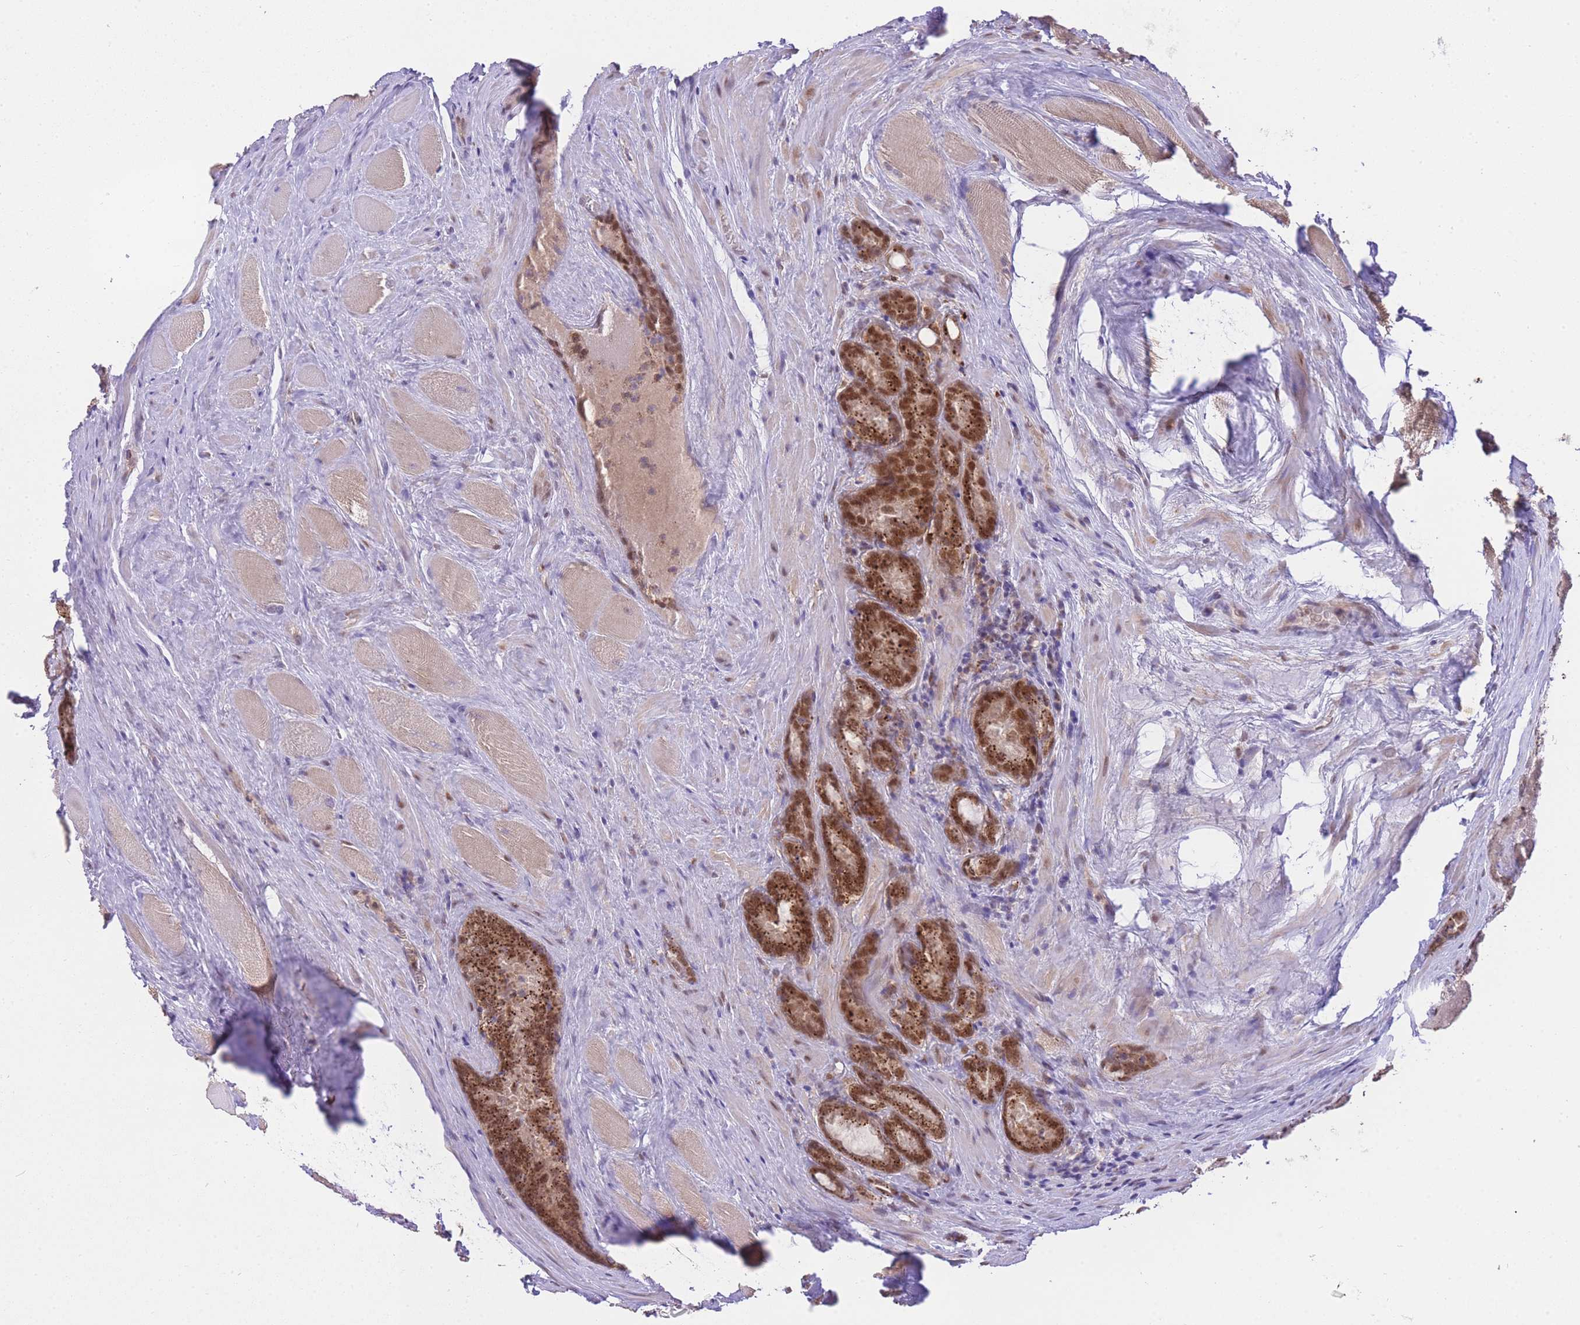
{"staining": {"intensity": "moderate", "quantity": ">75%", "location": "nuclear"}, "tissue": "prostate cancer", "cell_type": "Tumor cells", "image_type": "cancer", "snomed": [{"axis": "morphology", "description": "Adenocarcinoma, Low grade"}, {"axis": "topography", "description": "Prostate"}], "caption": "This is an image of immunohistochemistry (IHC) staining of low-grade adenocarcinoma (prostate), which shows moderate expression in the nuclear of tumor cells.", "gene": "UBXN7", "patient": {"sex": "male", "age": 68}}